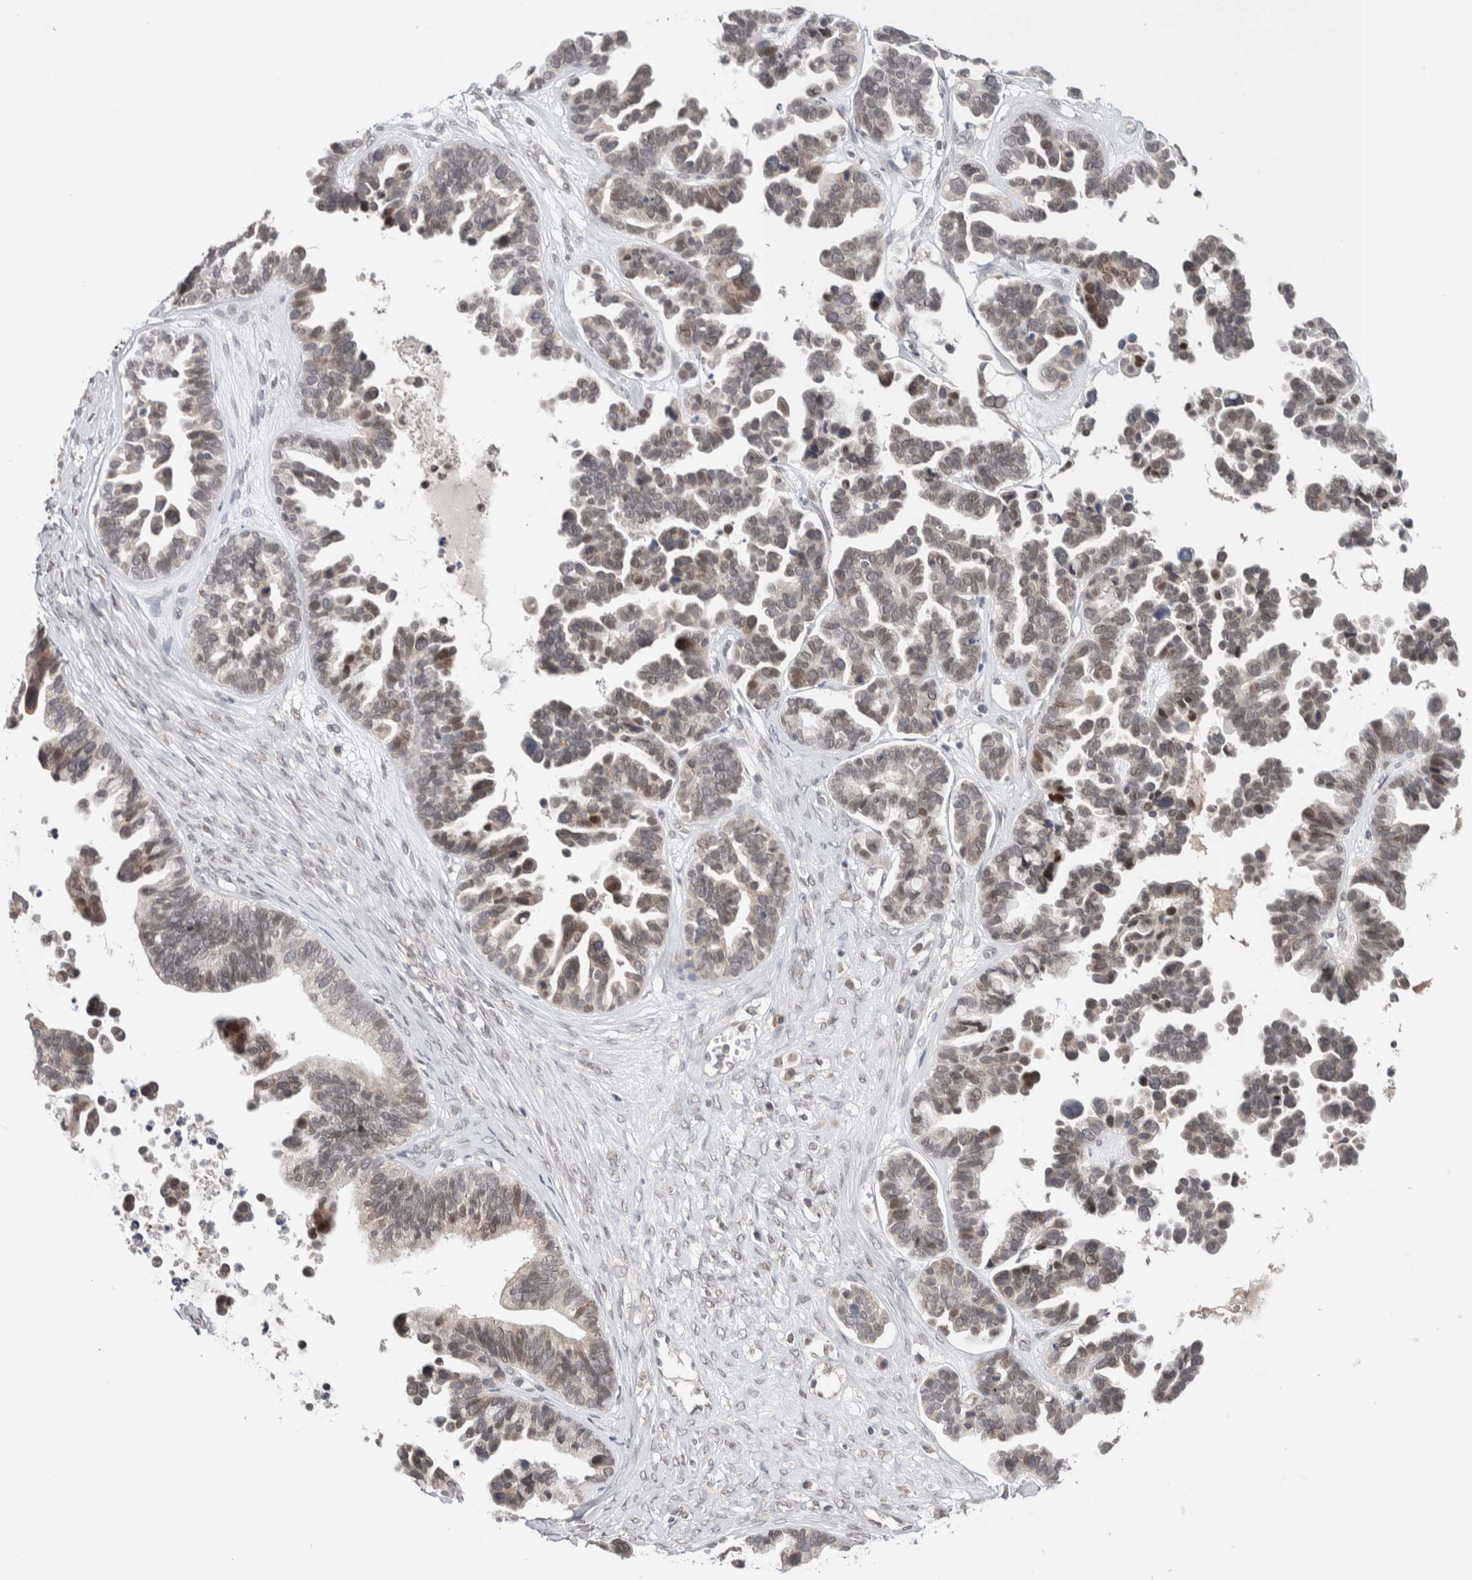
{"staining": {"intensity": "weak", "quantity": "<25%", "location": "cytoplasmic/membranous,nuclear"}, "tissue": "ovarian cancer", "cell_type": "Tumor cells", "image_type": "cancer", "snomed": [{"axis": "morphology", "description": "Cystadenocarcinoma, serous, NOS"}, {"axis": "topography", "description": "Ovary"}], "caption": "There is no significant staining in tumor cells of ovarian serous cystadenocarcinoma.", "gene": "CRAT", "patient": {"sex": "female", "age": 56}}